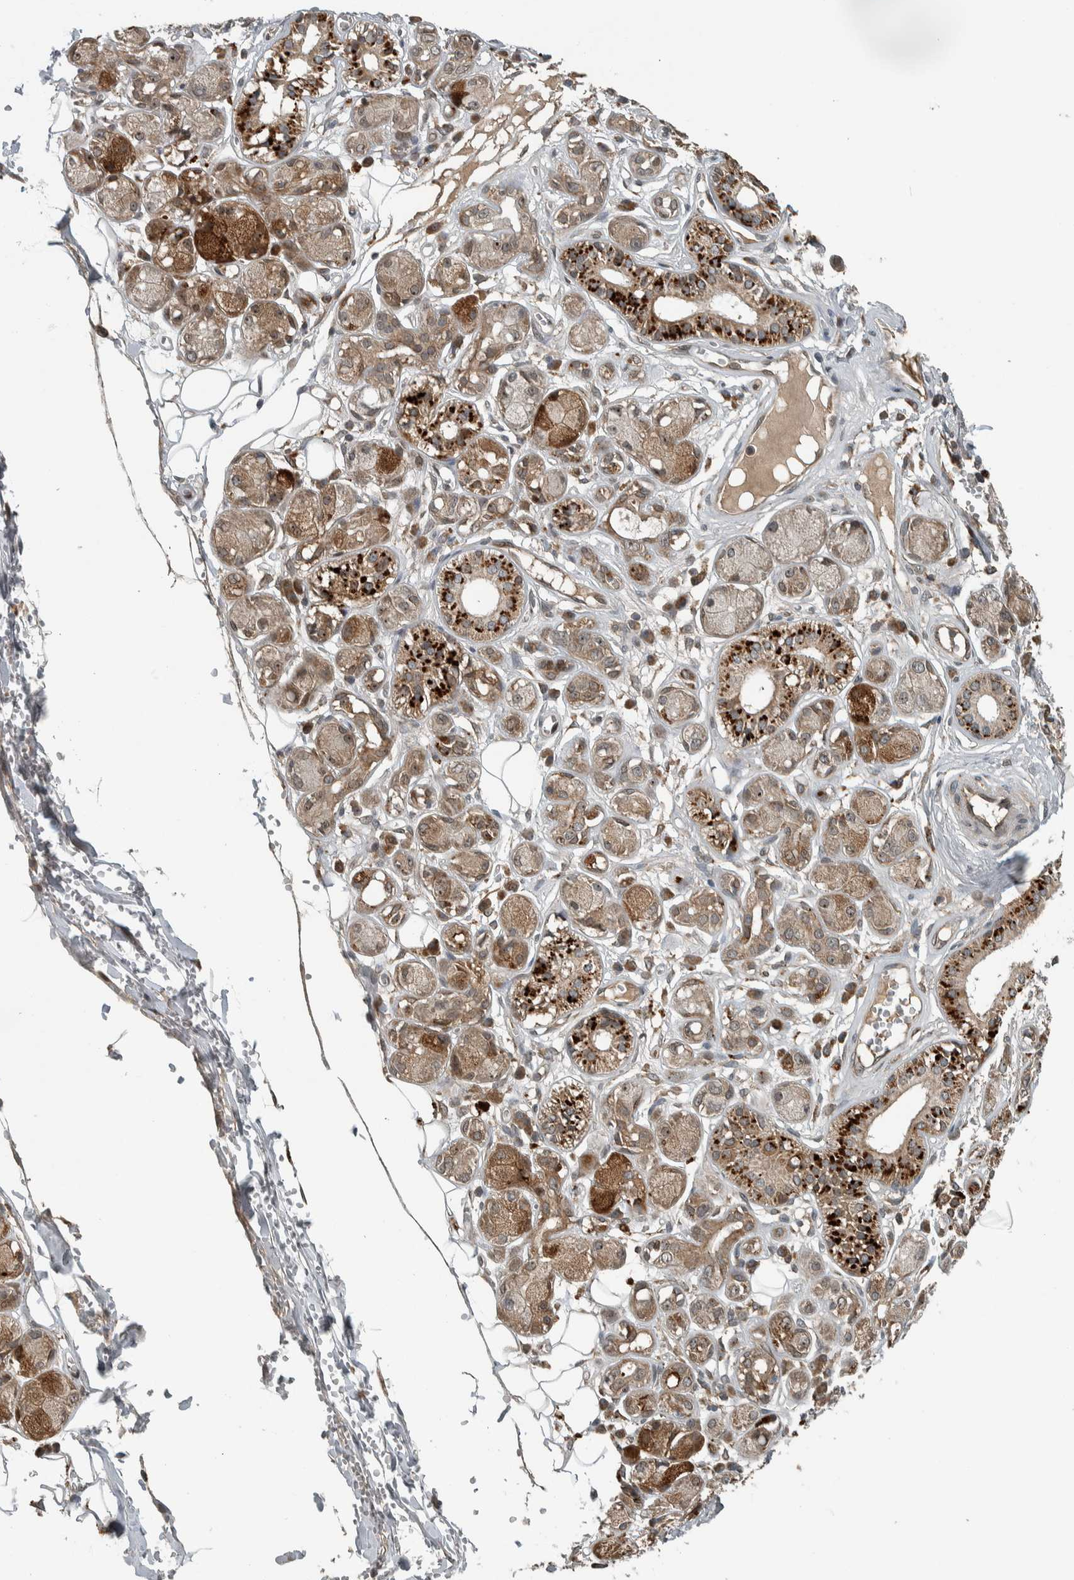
{"staining": {"intensity": "weak", "quantity": "<25%", "location": "cytoplasmic/membranous"}, "tissue": "adipose tissue", "cell_type": "Adipocytes", "image_type": "normal", "snomed": [{"axis": "morphology", "description": "Normal tissue, NOS"}, {"axis": "morphology", "description": "Inflammation, NOS"}, {"axis": "topography", "description": "Salivary gland"}, {"axis": "topography", "description": "Peripheral nerve tissue"}], "caption": "Immunohistochemical staining of benign adipose tissue demonstrates no significant expression in adipocytes. Nuclei are stained in blue.", "gene": "XPO5", "patient": {"sex": "female", "age": 75}}